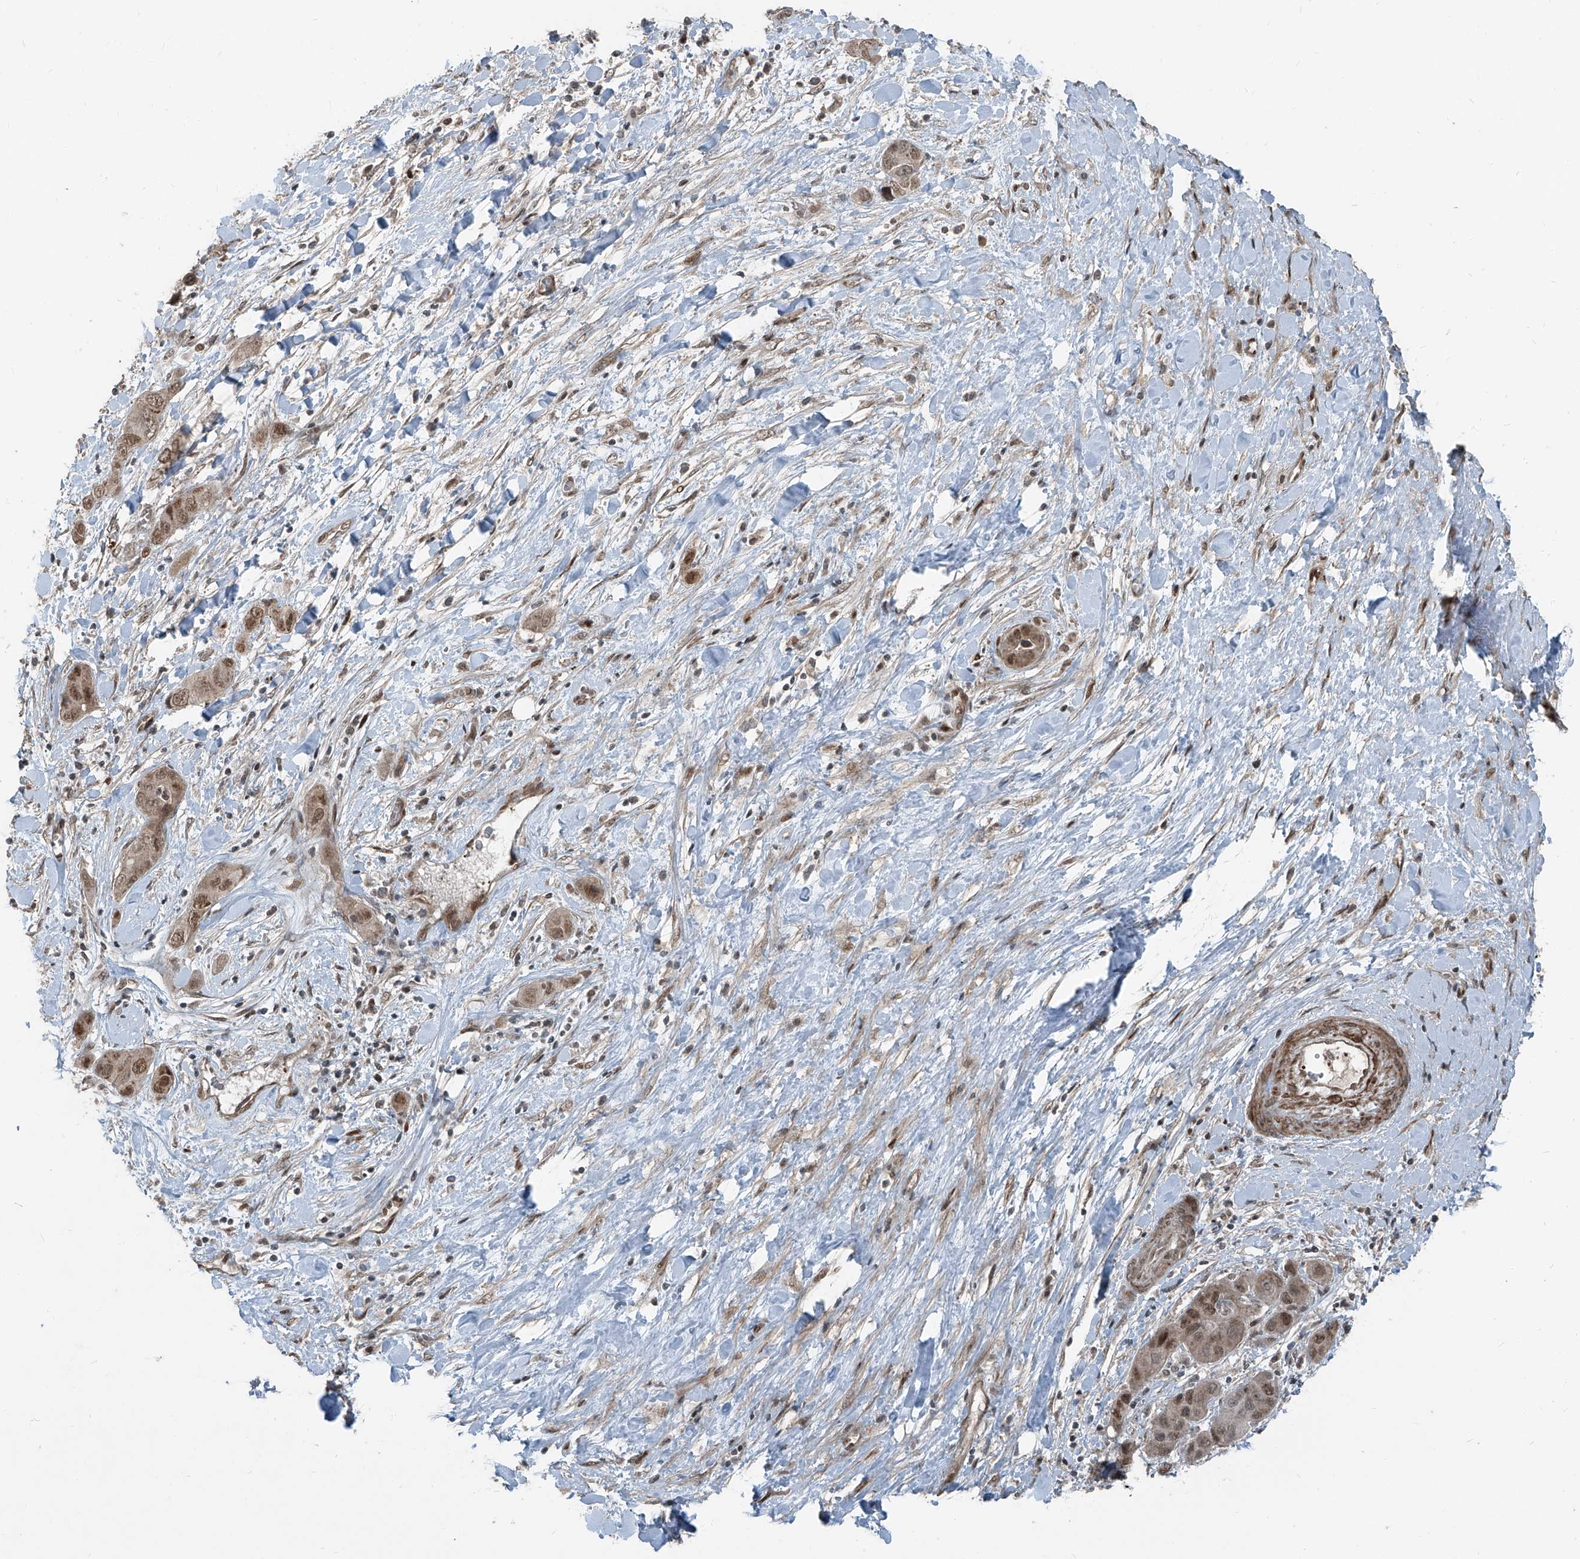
{"staining": {"intensity": "moderate", "quantity": ">75%", "location": "nuclear"}, "tissue": "liver cancer", "cell_type": "Tumor cells", "image_type": "cancer", "snomed": [{"axis": "morphology", "description": "Cholangiocarcinoma"}, {"axis": "topography", "description": "Liver"}], "caption": "Cholangiocarcinoma (liver) tissue displays moderate nuclear expression in about >75% of tumor cells", "gene": "ZNF570", "patient": {"sex": "female", "age": 52}}